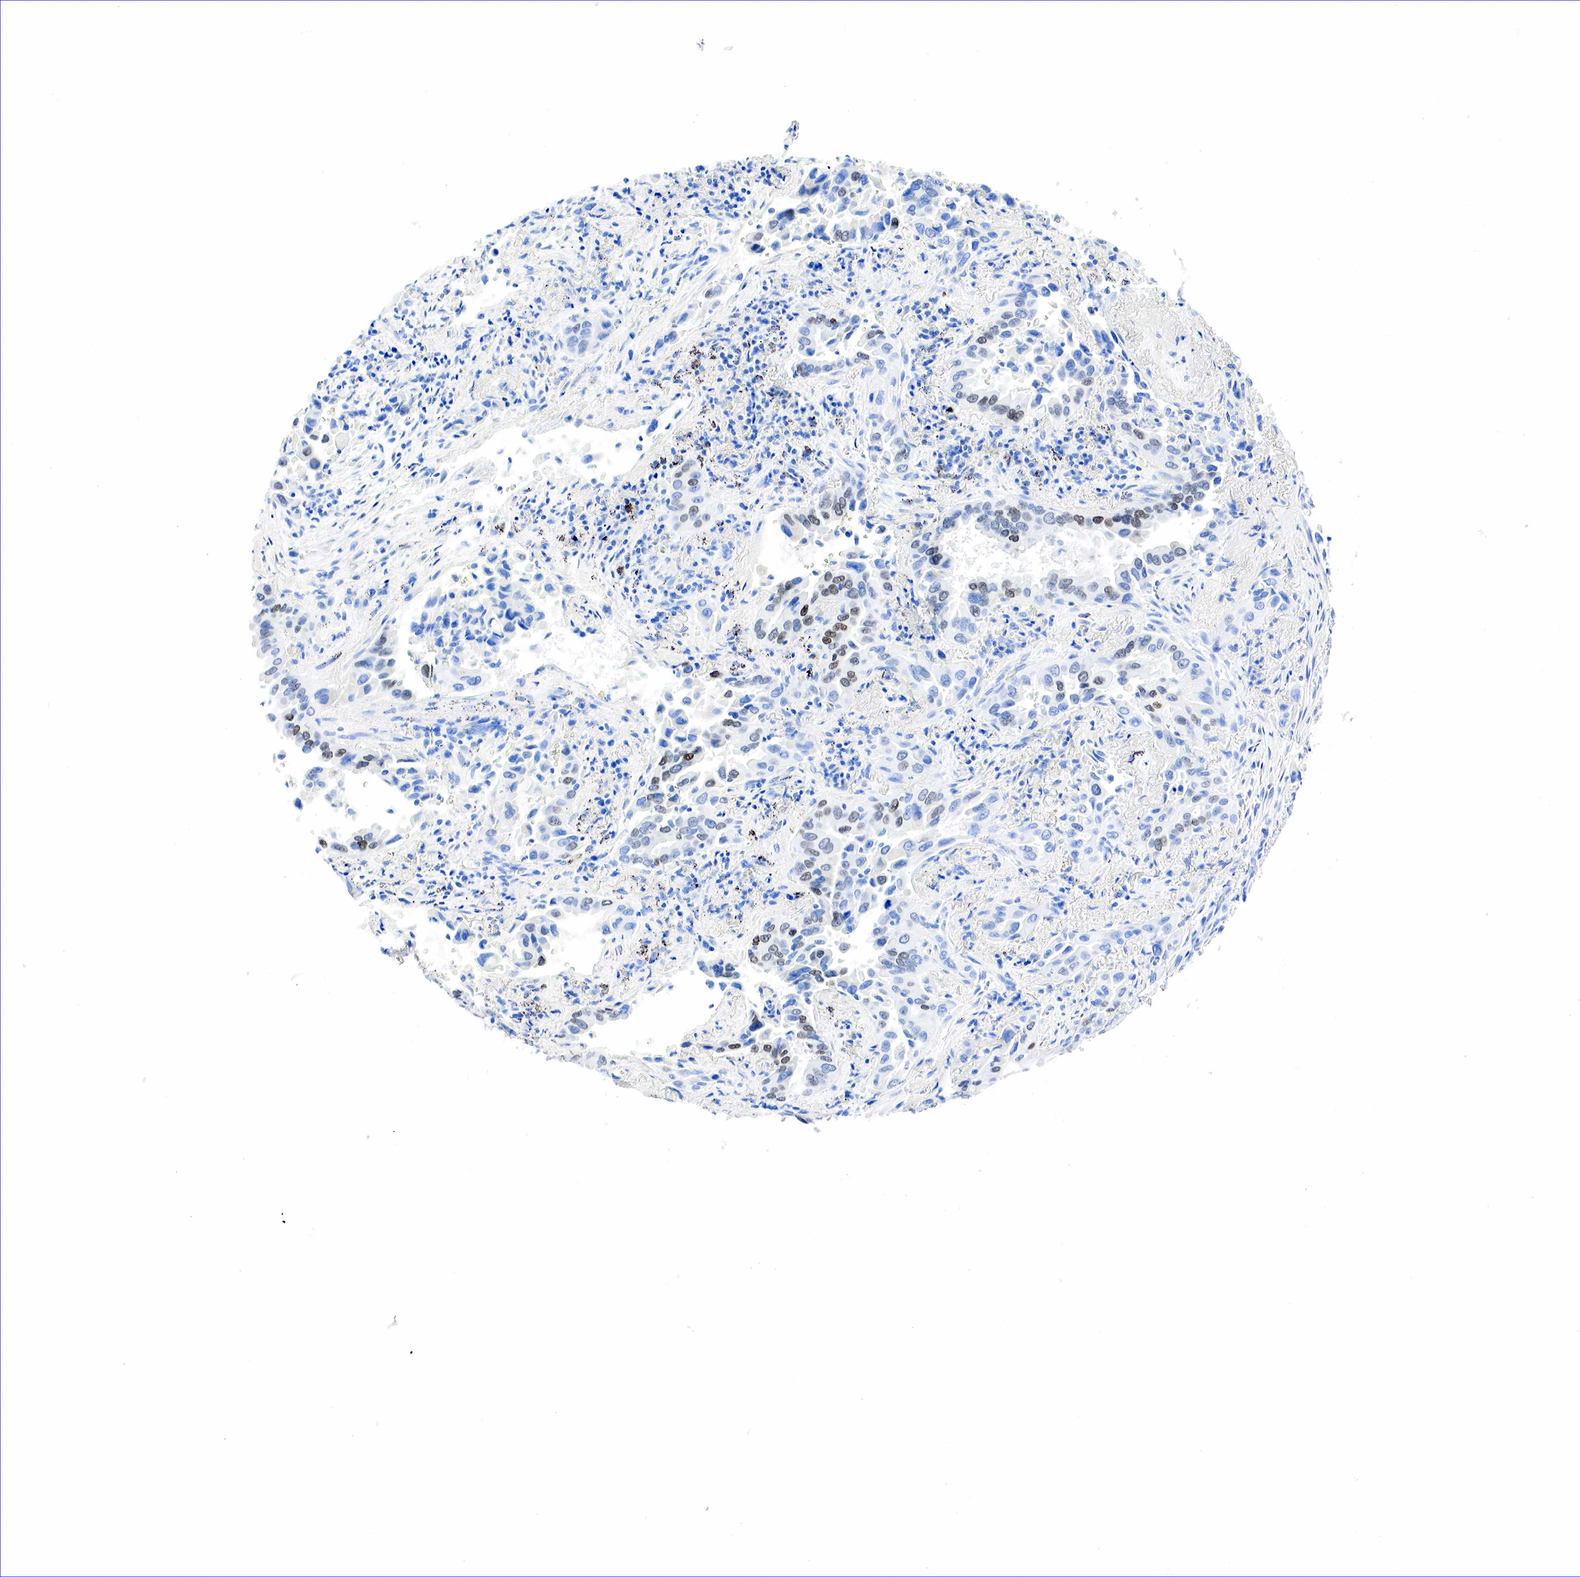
{"staining": {"intensity": "moderate", "quantity": "<25%", "location": "nuclear"}, "tissue": "lung cancer", "cell_type": "Tumor cells", "image_type": "cancer", "snomed": [{"axis": "morphology", "description": "Adenocarcinoma, NOS"}, {"axis": "topography", "description": "Lung"}], "caption": "Moderate nuclear staining for a protein is appreciated in about <25% of tumor cells of lung cancer using IHC.", "gene": "NKX2-1", "patient": {"sex": "male", "age": 68}}